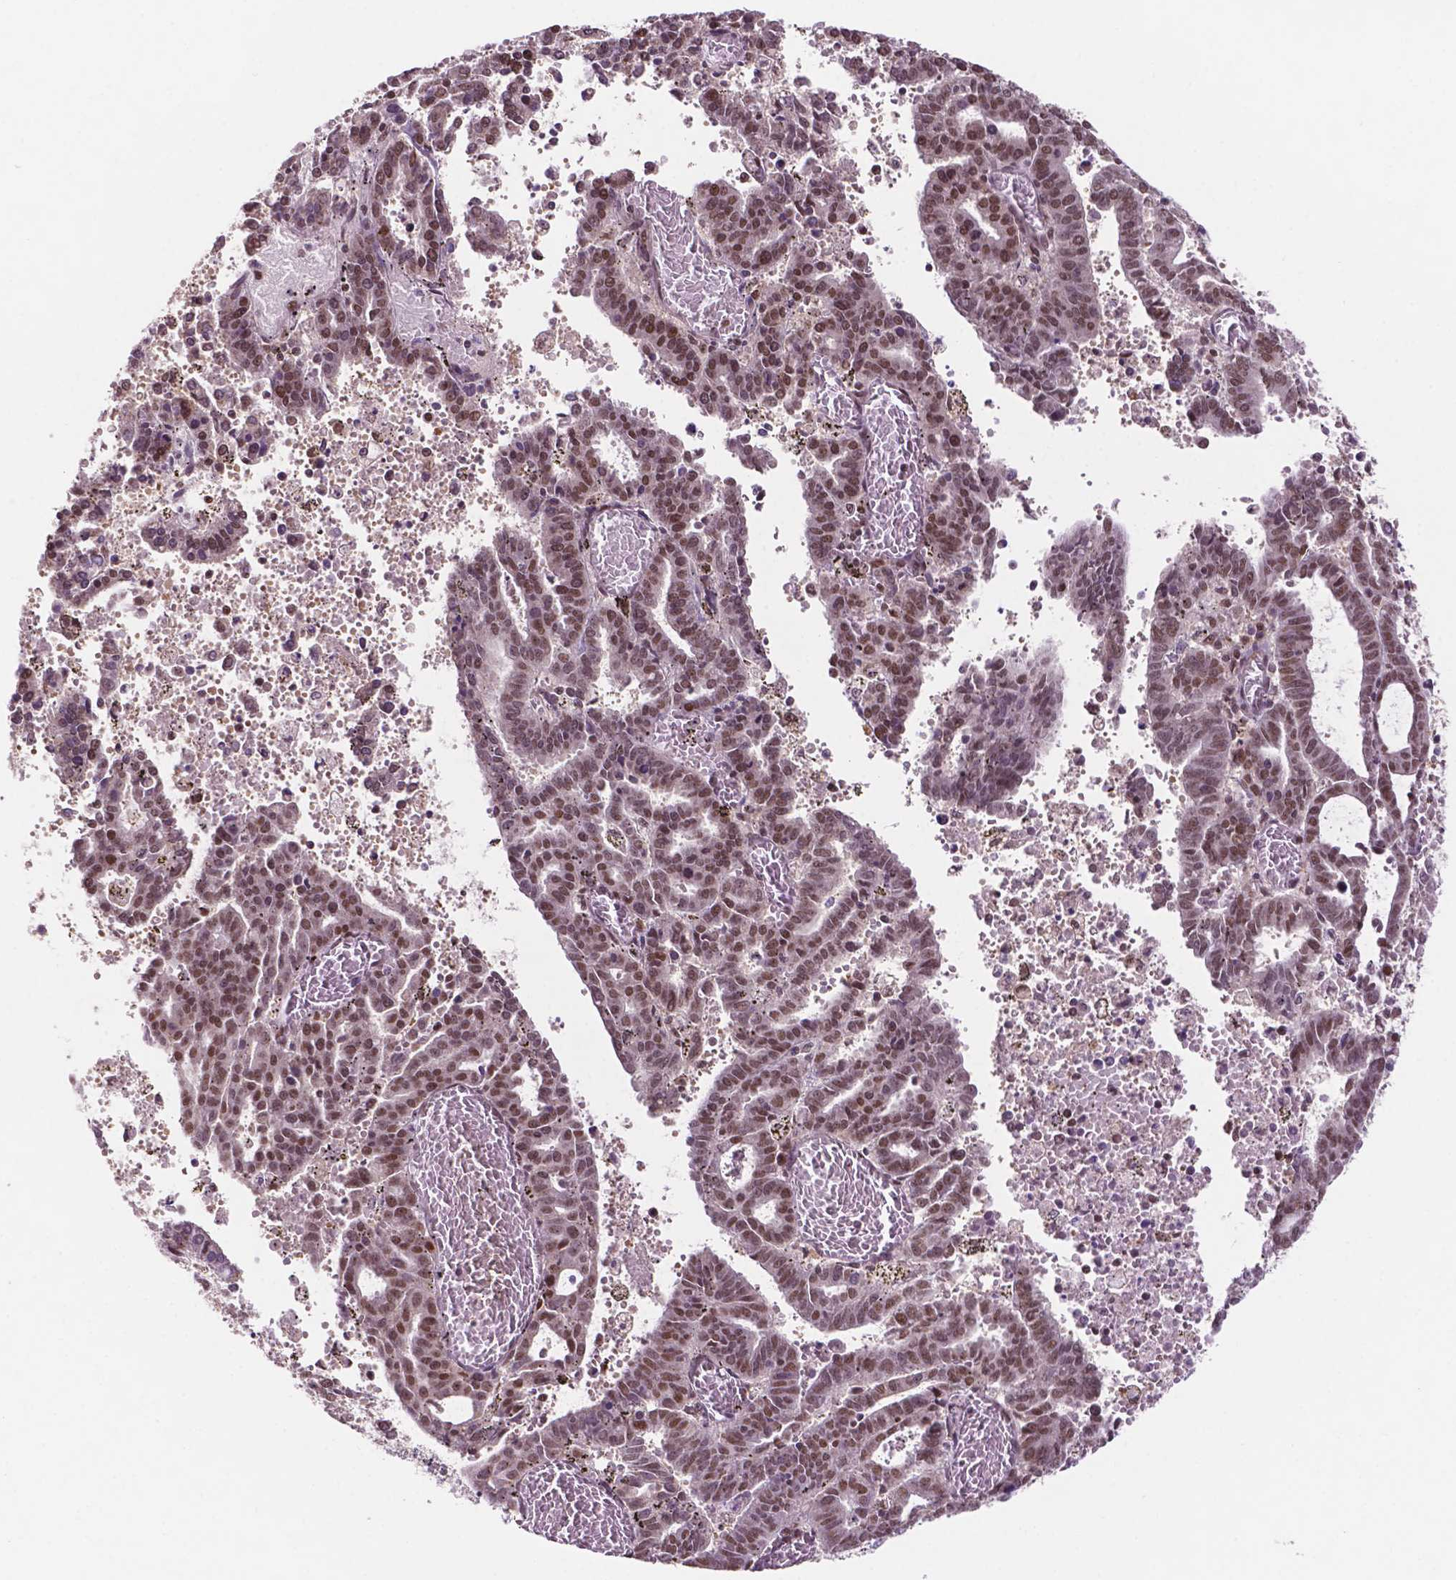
{"staining": {"intensity": "moderate", "quantity": ">75%", "location": "nuclear"}, "tissue": "endometrial cancer", "cell_type": "Tumor cells", "image_type": "cancer", "snomed": [{"axis": "morphology", "description": "Adenocarcinoma, NOS"}, {"axis": "topography", "description": "Uterus"}], "caption": "This is a photomicrograph of immunohistochemistry (IHC) staining of endometrial cancer, which shows moderate expression in the nuclear of tumor cells.", "gene": "PER2", "patient": {"sex": "female", "age": 83}}